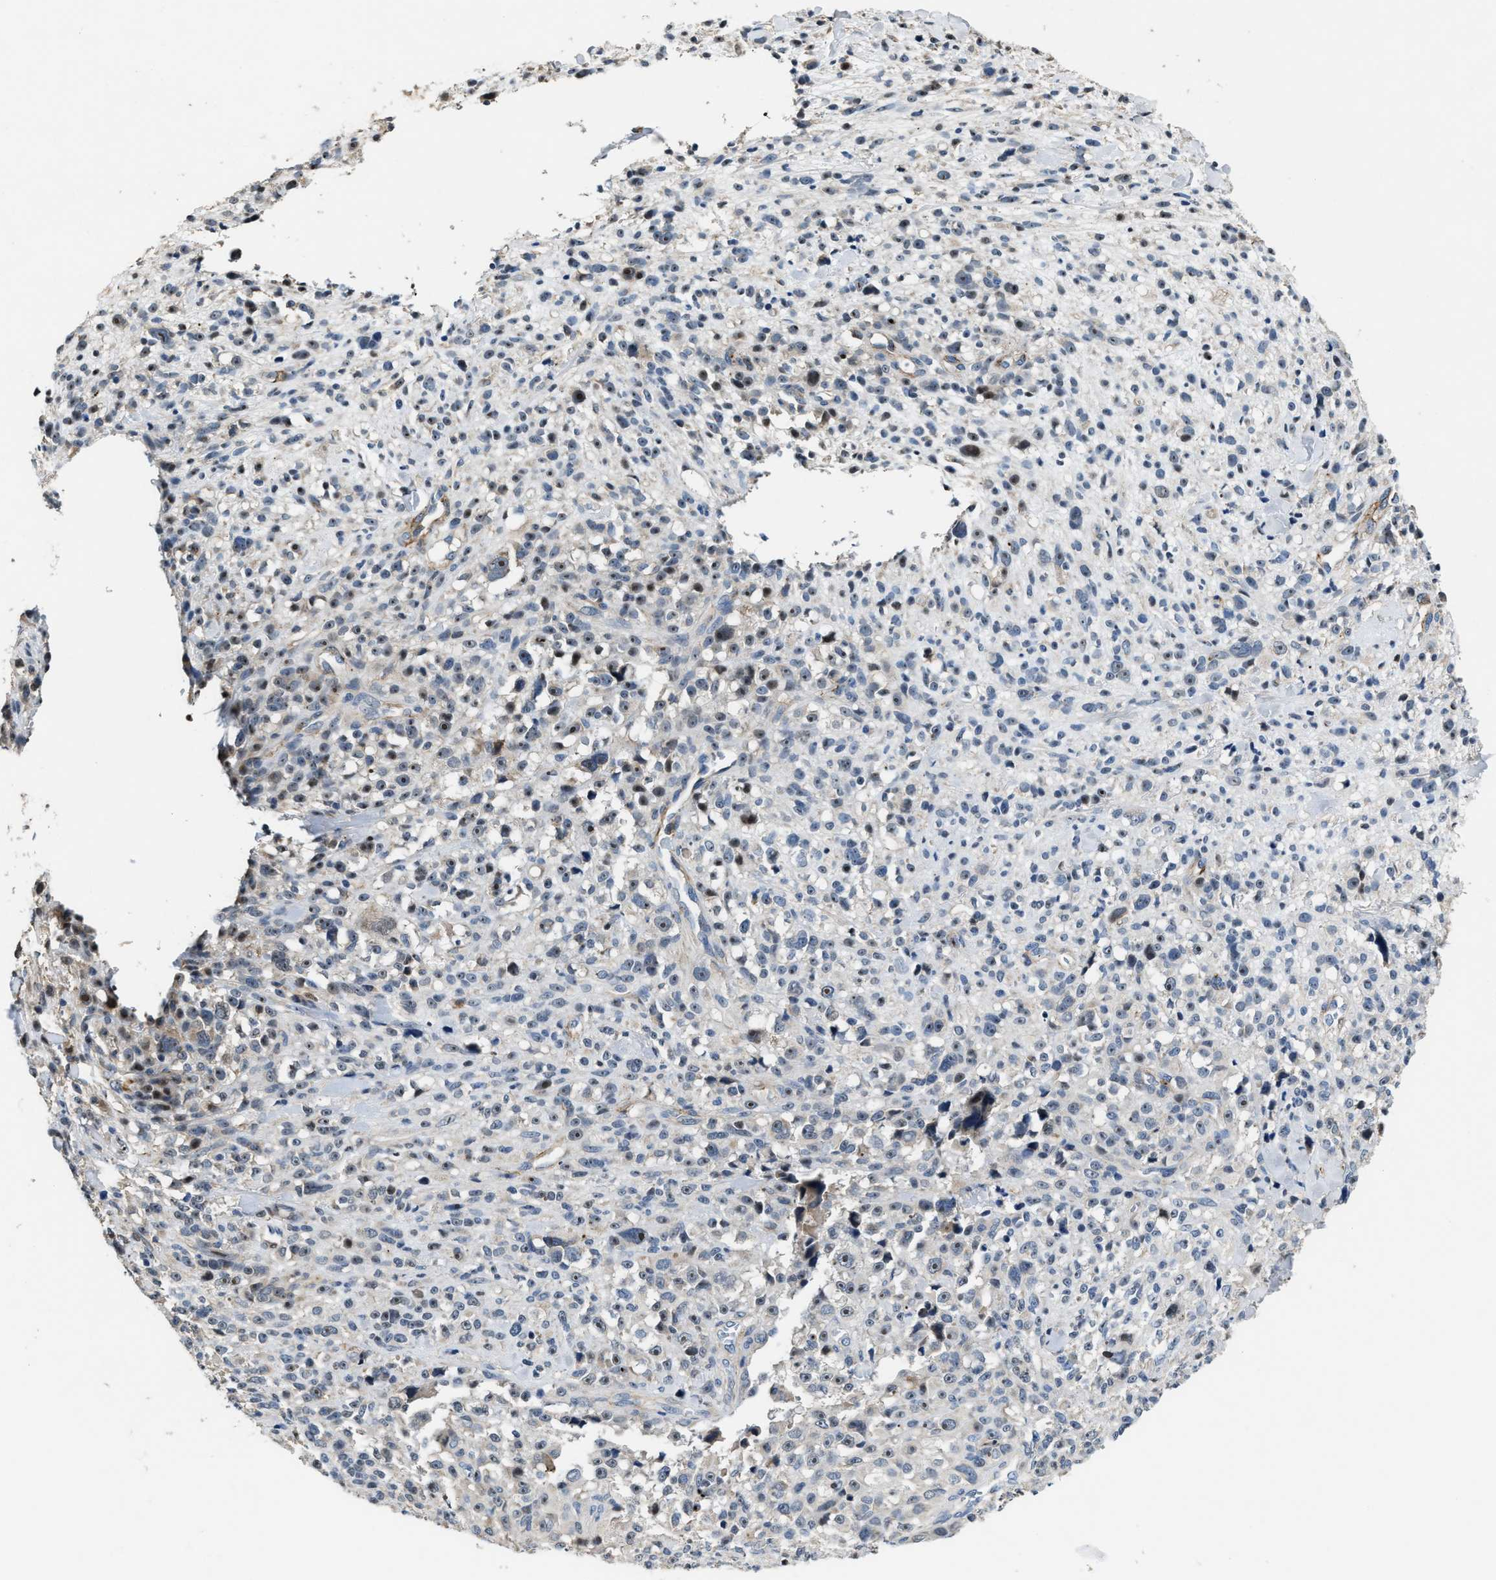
{"staining": {"intensity": "weak", "quantity": "25%-75%", "location": "nuclear"}, "tissue": "melanoma", "cell_type": "Tumor cells", "image_type": "cancer", "snomed": [{"axis": "morphology", "description": "Malignant melanoma, NOS"}, {"axis": "topography", "description": "Skin"}], "caption": "Melanoma tissue displays weak nuclear positivity in about 25%-75% of tumor cells", "gene": "ZNF783", "patient": {"sex": "female", "age": 55}}